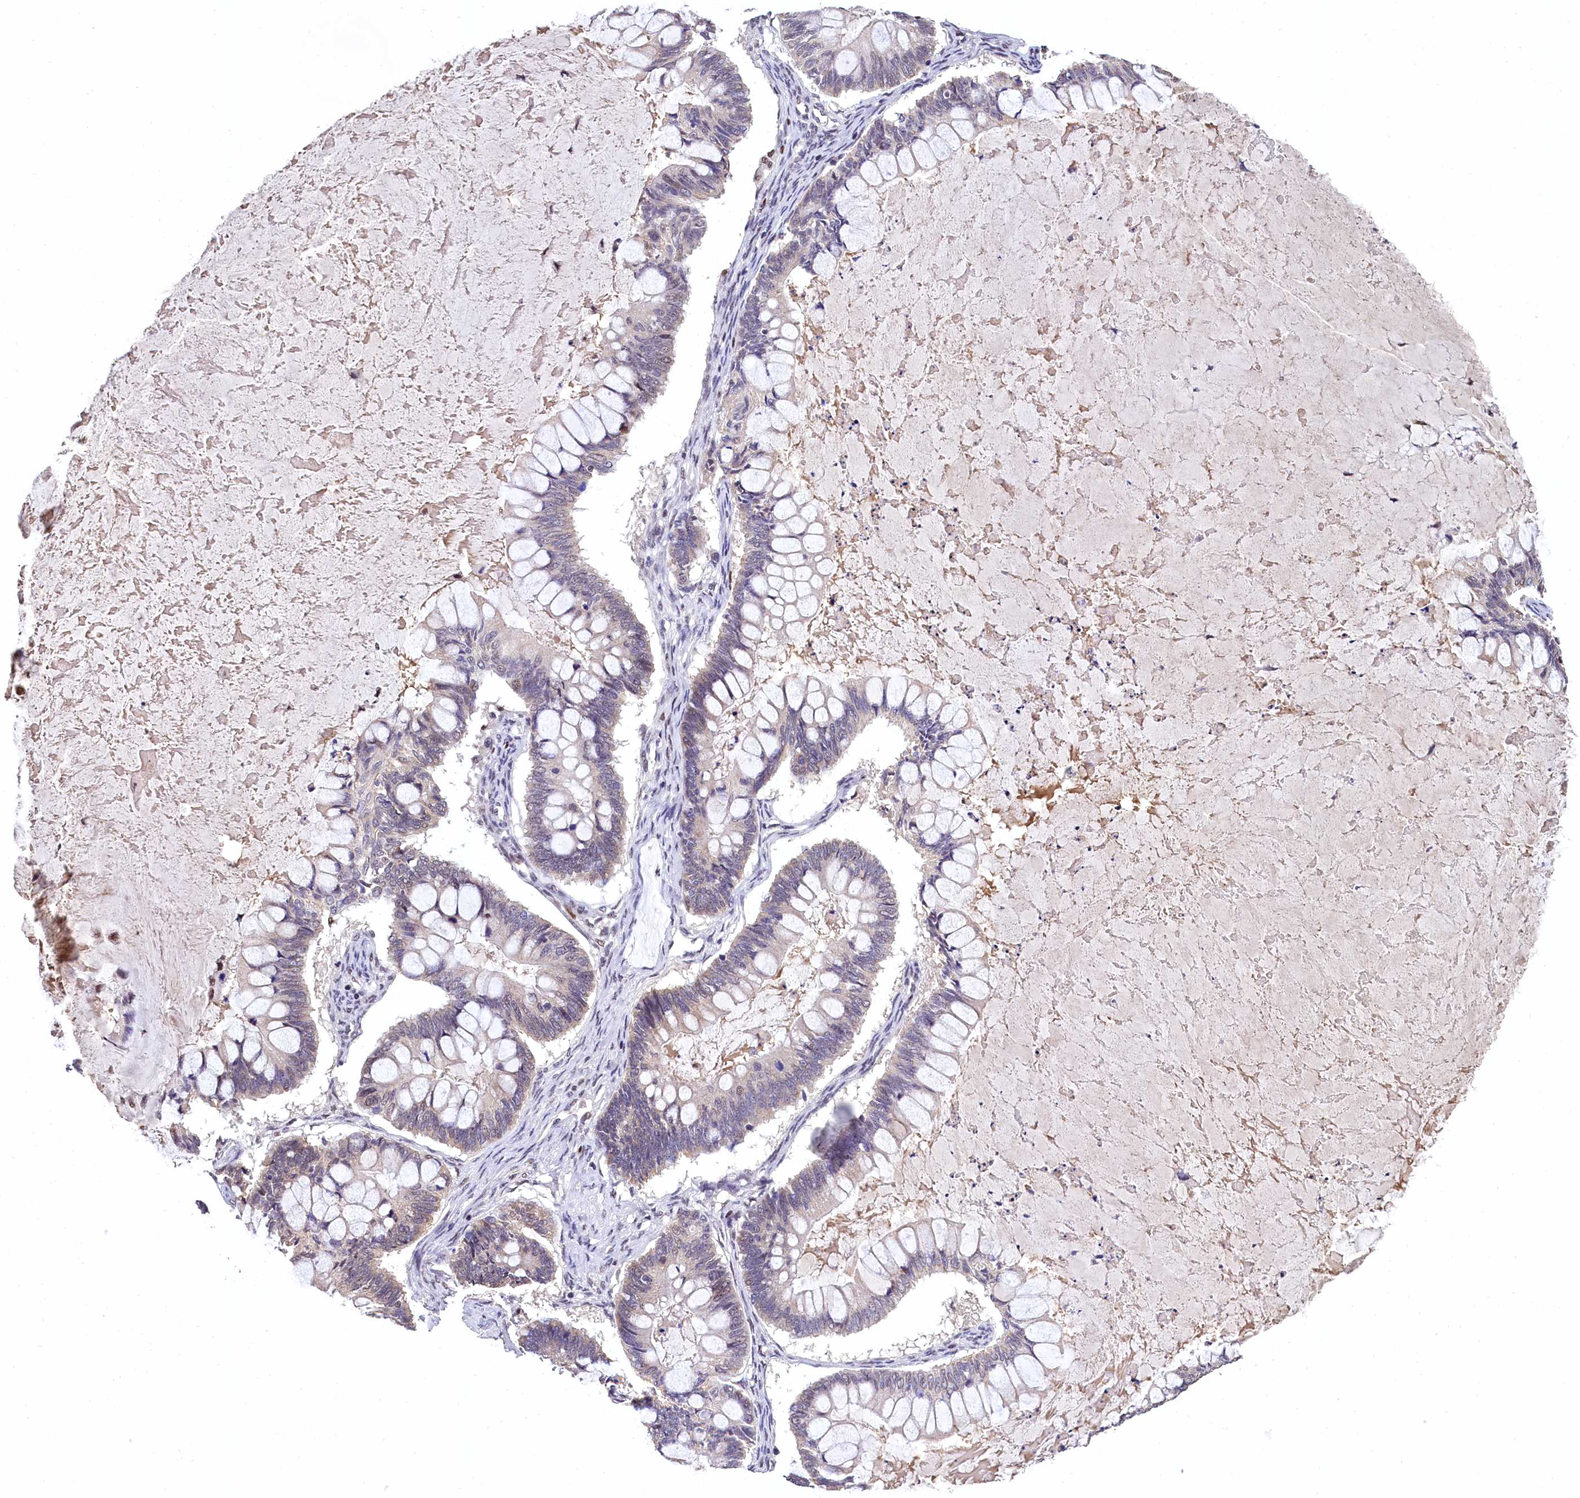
{"staining": {"intensity": "negative", "quantity": "none", "location": "none"}, "tissue": "ovarian cancer", "cell_type": "Tumor cells", "image_type": "cancer", "snomed": [{"axis": "morphology", "description": "Cystadenocarcinoma, mucinous, NOS"}, {"axis": "topography", "description": "Ovary"}], "caption": "Immunohistochemistry (IHC) micrograph of ovarian cancer (mucinous cystadenocarcinoma) stained for a protein (brown), which shows no positivity in tumor cells. (Brightfield microscopy of DAB (3,3'-diaminobenzidine) immunohistochemistry at high magnification).", "gene": "HECTD4", "patient": {"sex": "female", "age": 61}}